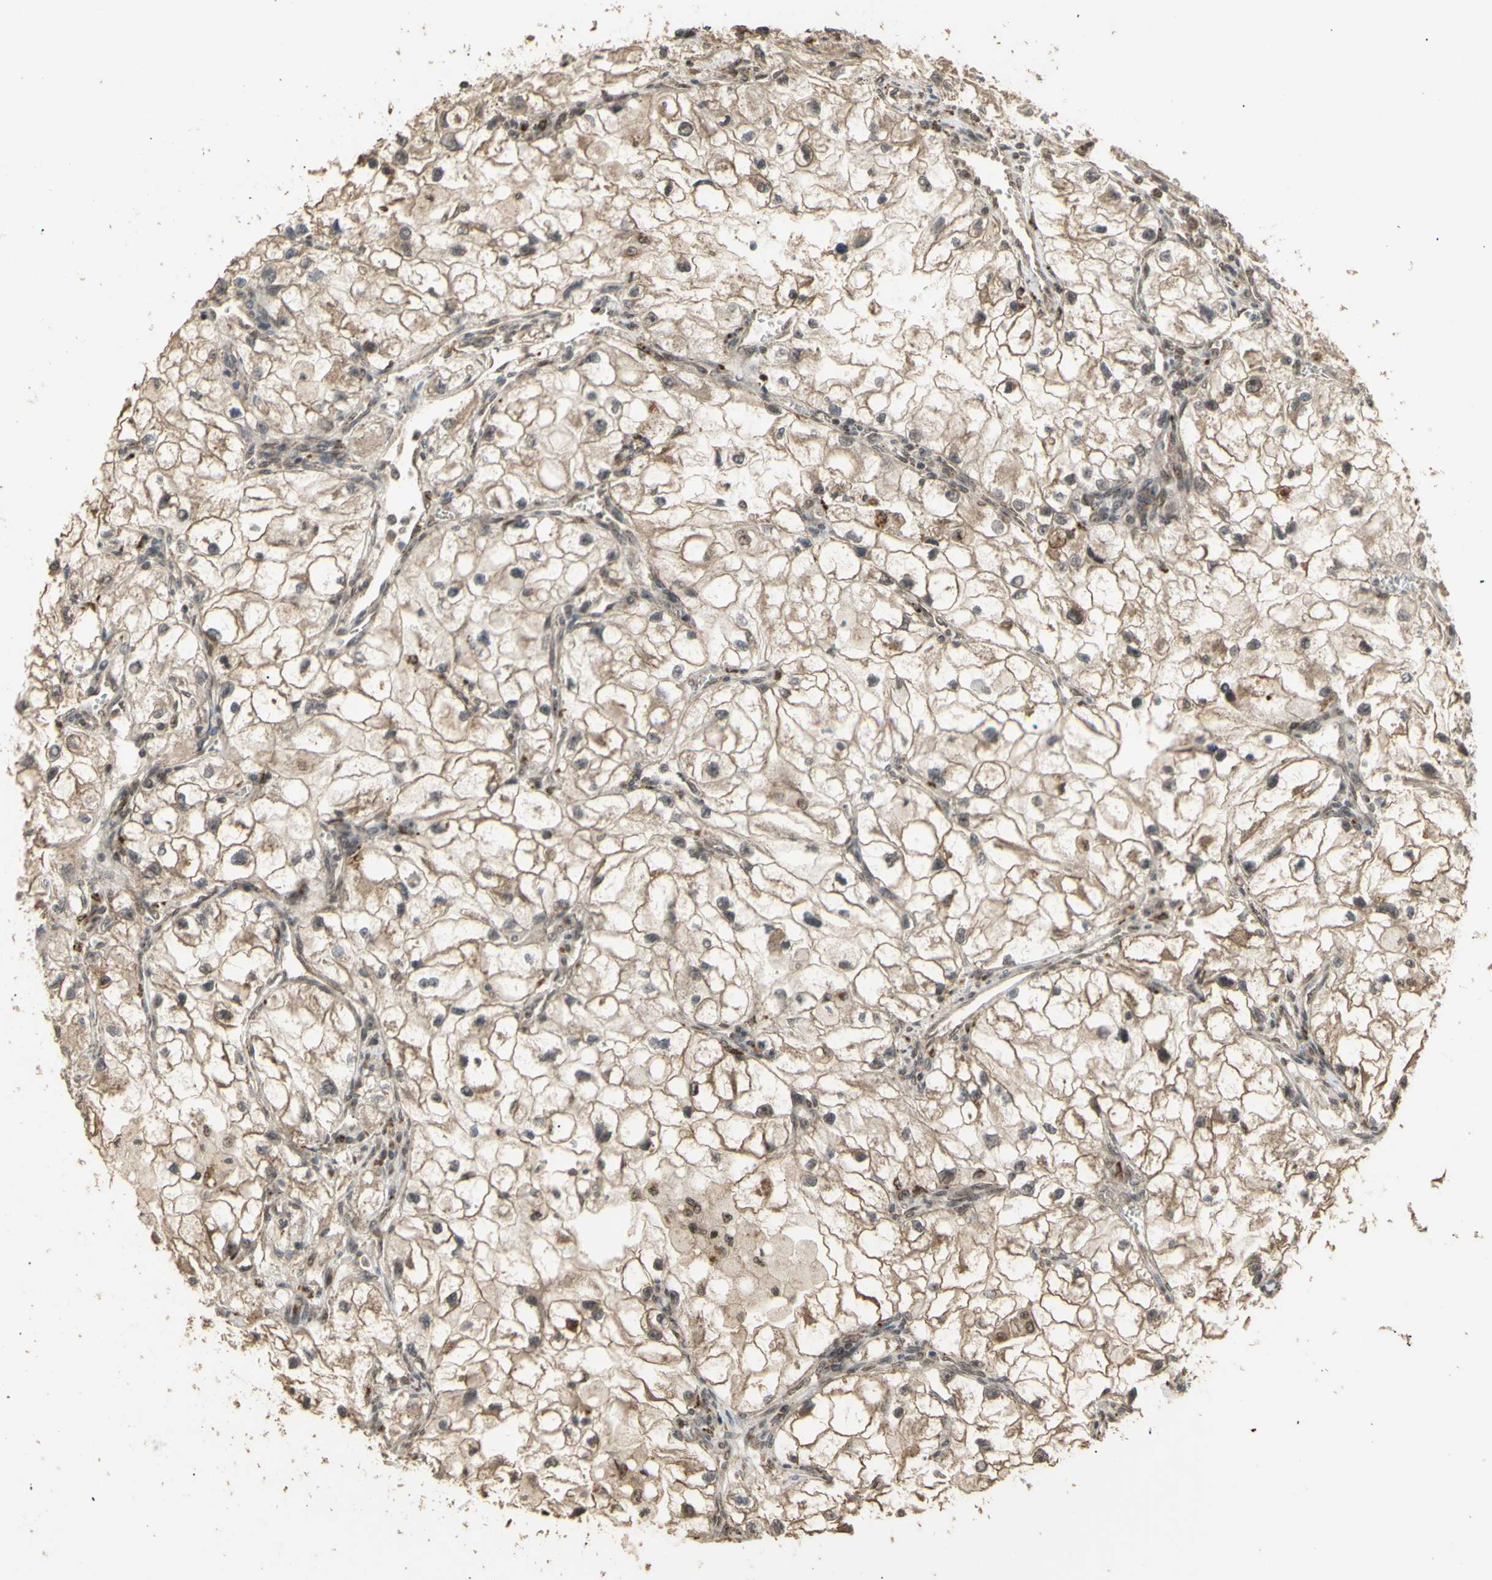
{"staining": {"intensity": "moderate", "quantity": ">75%", "location": "cytoplasmic/membranous"}, "tissue": "renal cancer", "cell_type": "Tumor cells", "image_type": "cancer", "snomed": [{"axis": "morphology", "description": "Adenocarcinoma, NOS"}, {"axis": "topography", "description": "Kidney"}], "caption": "Protein expression by immunohistochemistry (IHC) demonstrates moderate cytoplasmic/membranous positivity in approximately >75% of tumor cells in renal cancer. (Brightfield microscopy of DAB IHC at high magnification).", "gene": "GTF2E2", "patient": {"sex": "female", "age": 70}}